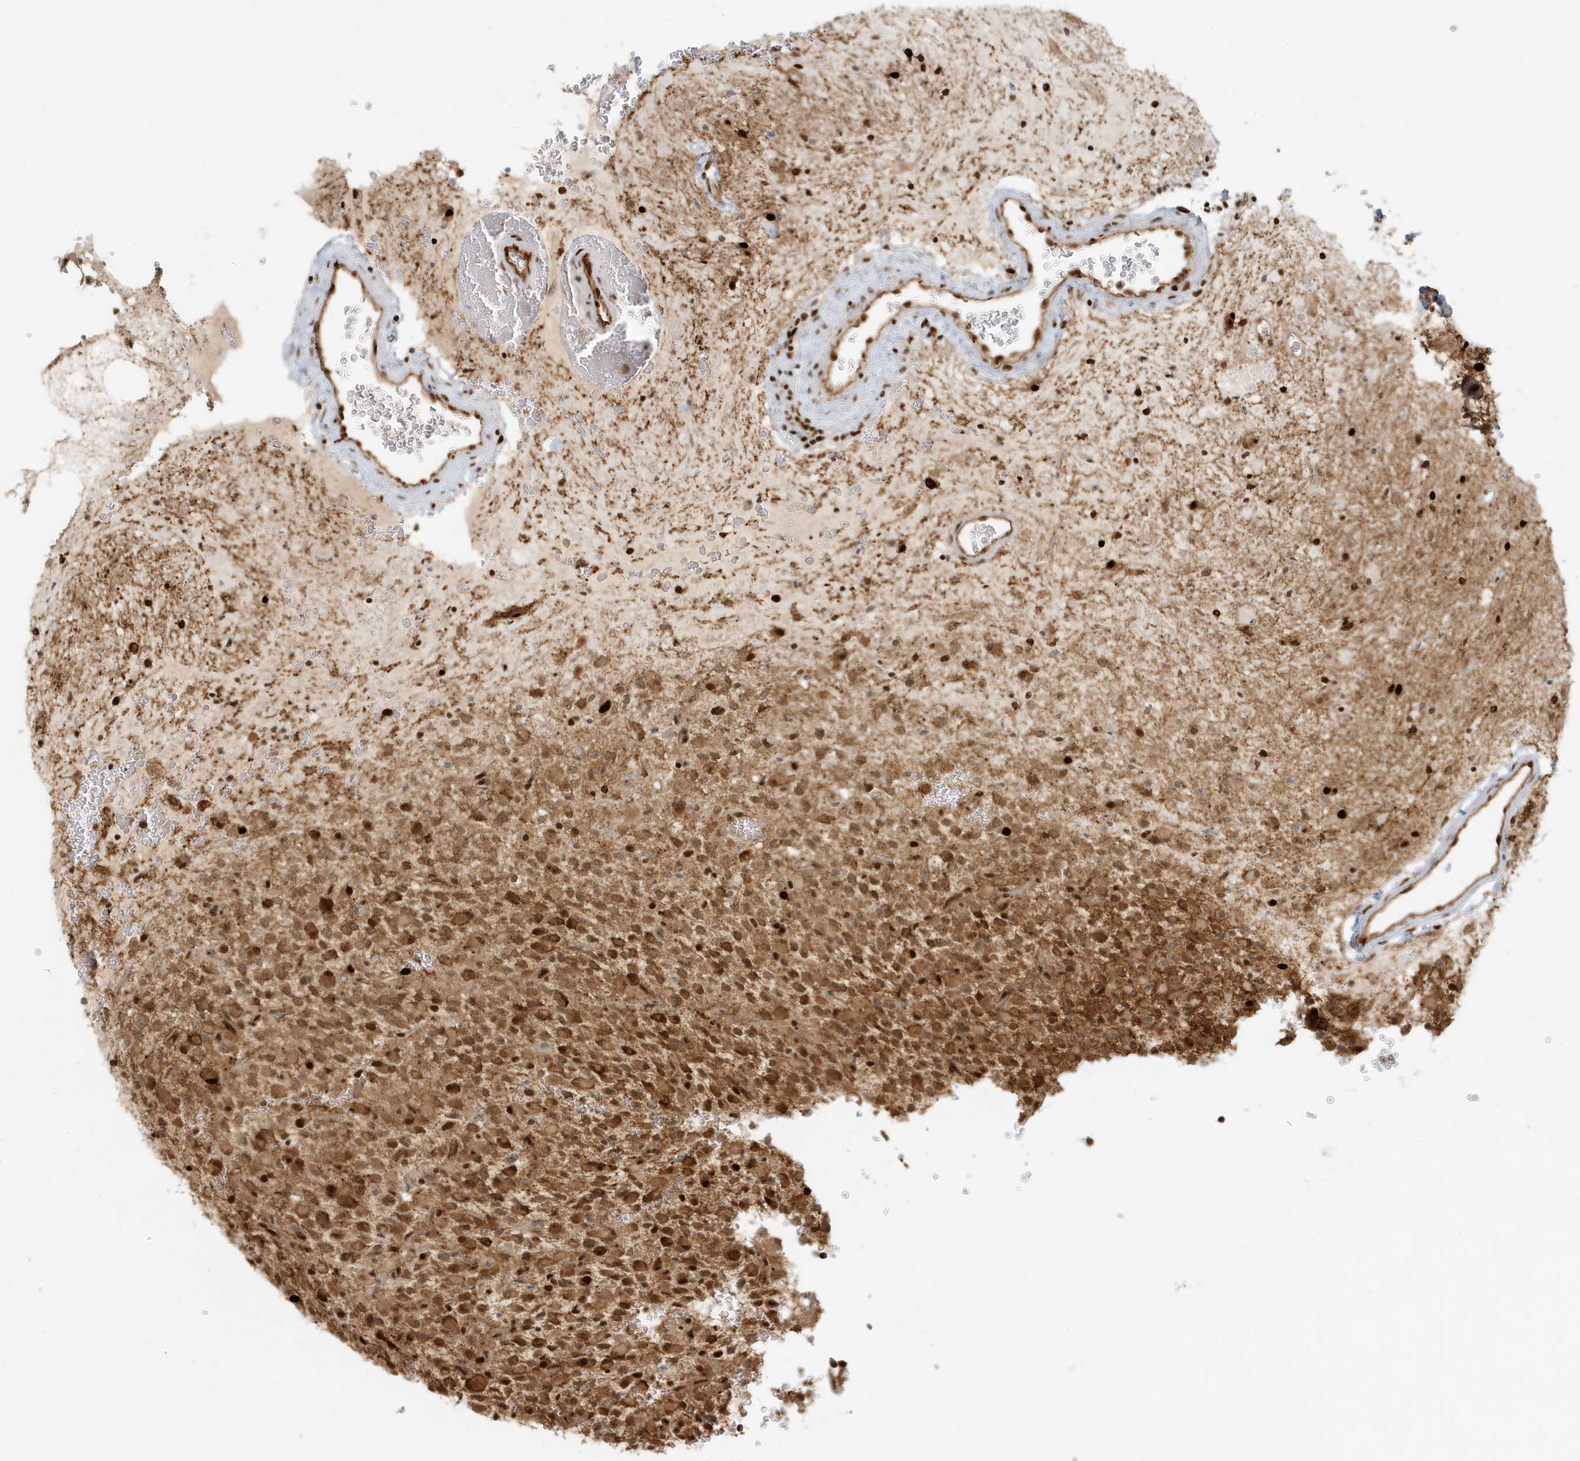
{"staining": {"intensity": "moderate", "quantity": ">75%", "location": "cytoplasmic/membranous,nuclear"}, "tissue": "glioma", "cell_type": "Tumor cells", "image_type": "cancer", "snomed": [{"axis": "morphology", "description": "Glioma, malignant, High grade"}, {"axis": "topography", "description": "Brain"}], "caption": "This image displays immunohistochemistry staining of glioma, with medium moderate cytoplasmic/membranous and nuclear staining in about >75% of tumor cells.", "gene": "CKS2", "patient": {"sex": "male", "age": 34}}